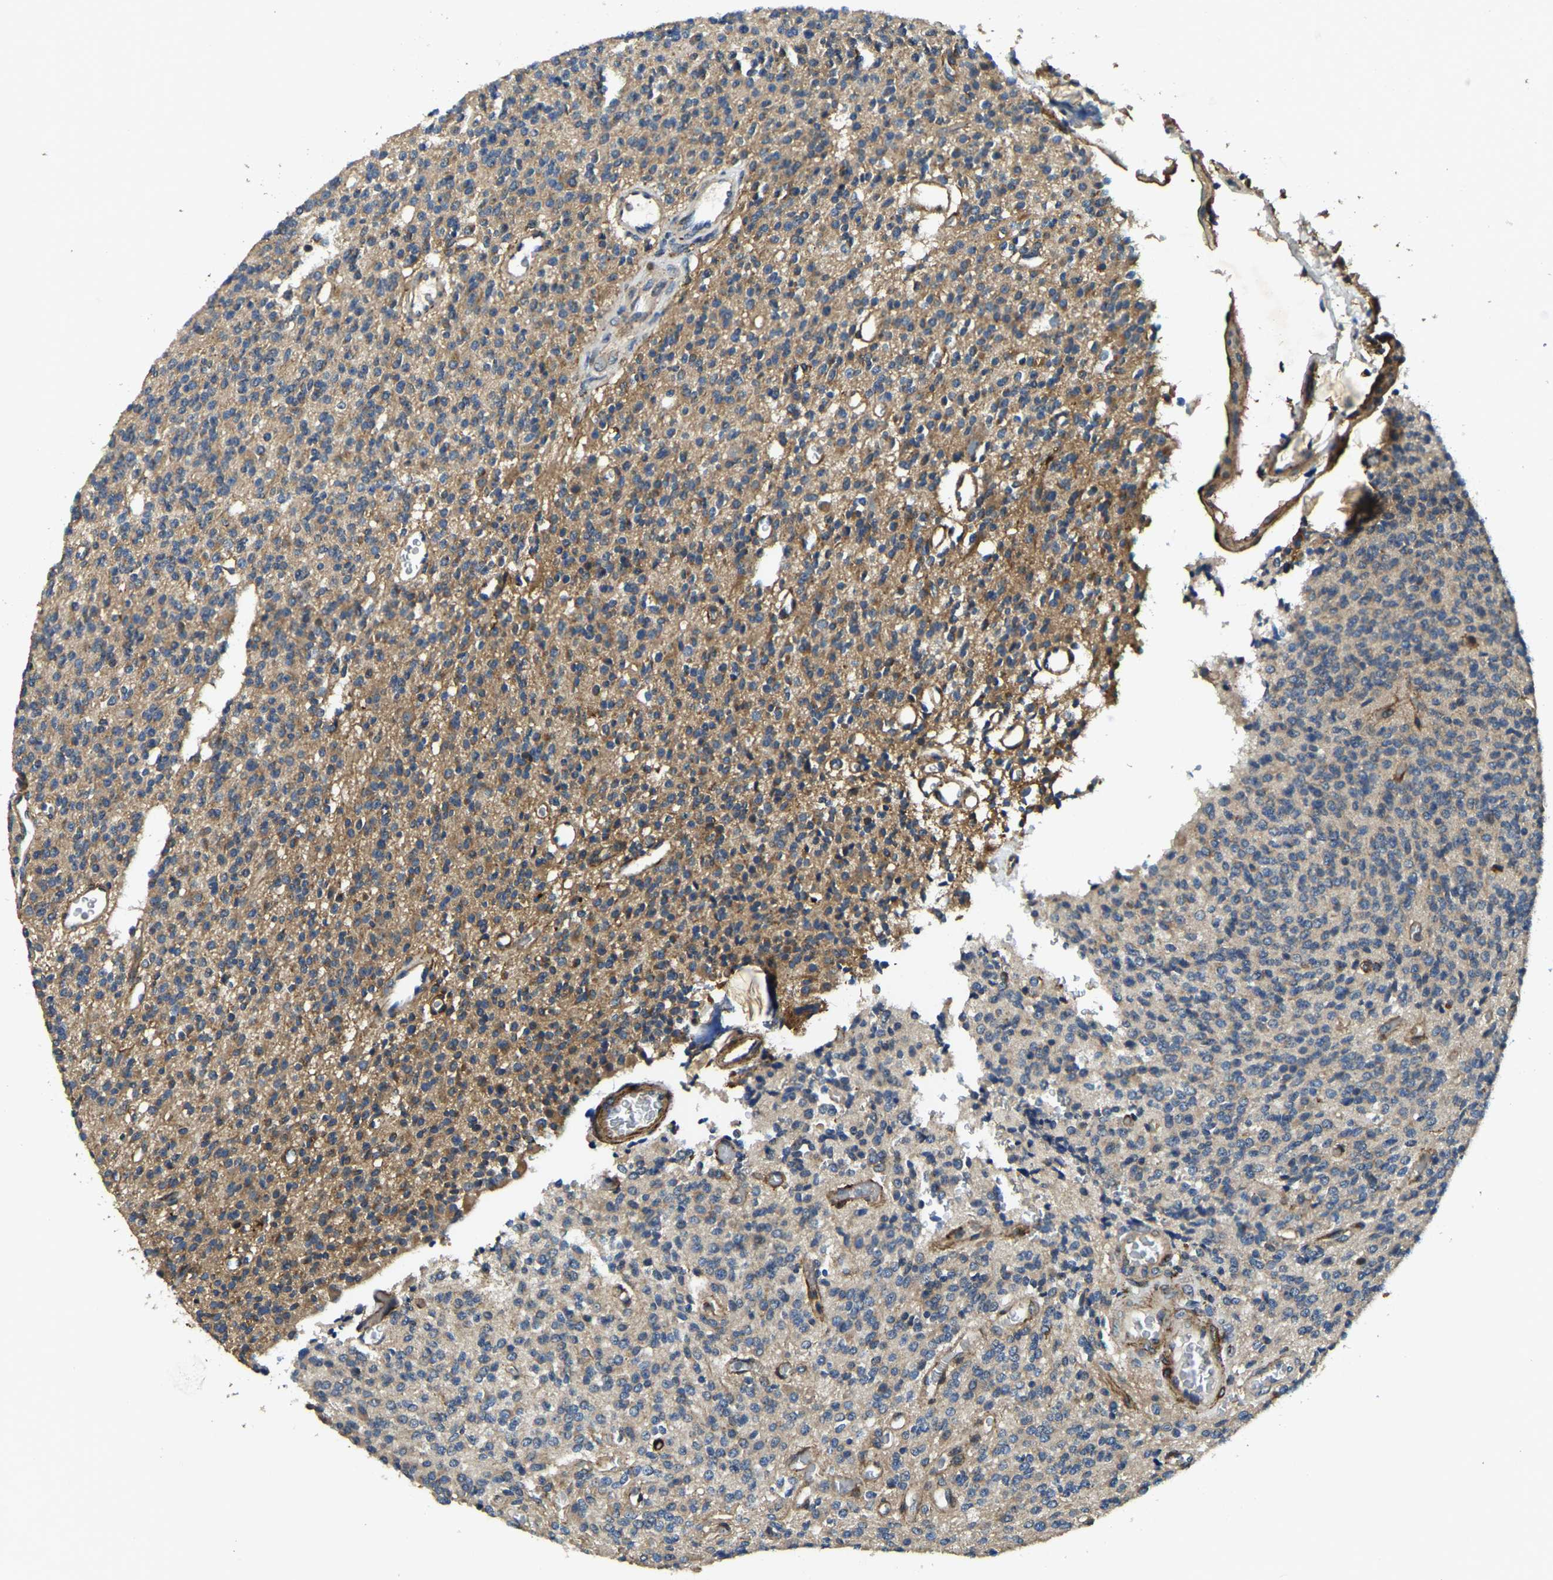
{"staining": {"intensity": "moderate", "quantity": "<25%", "location": "cytoplasmic/membranous"}, "tissue": "glioma", "cell_type": "Tumor cells", "image_type": "cancer", "snomed": [{"axis": "morphology", "description": "Glioma, malignant, High grade"}, {"axis": "topography", "description": "Brain"}], "caption": "IHC image of human high-grade glioma (malignant) stained for a protein (brown), which displays low levels of moderate cytoplasmic/membranous expression in about <25% of tumor cells.", "gene": "RNF39", "patient": {"sex": "male", "age": 34}}